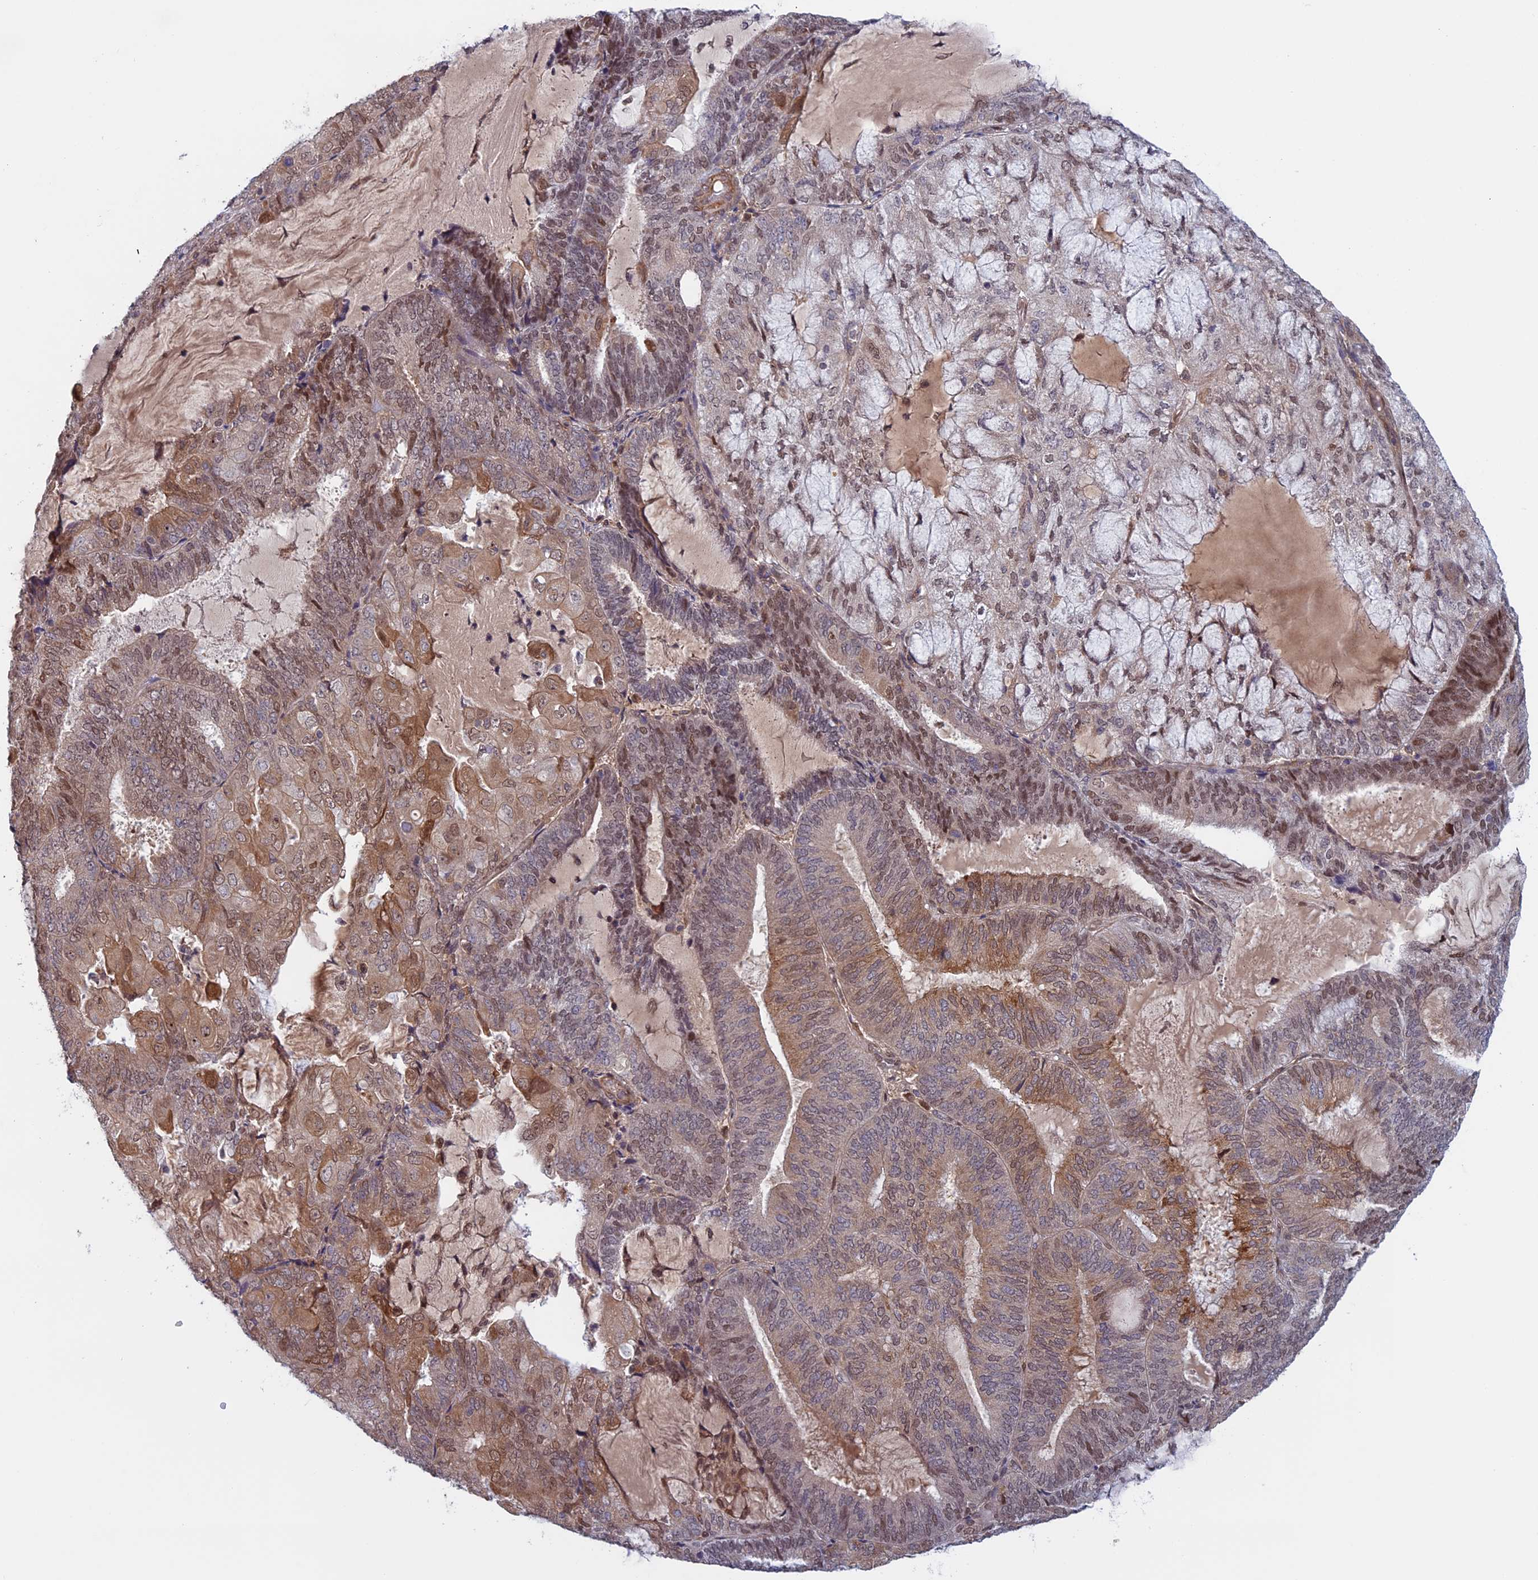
{"staining": {"intensity": "weak", "quantity": "25%-75%", "location": "cytoplasmic/membranous,nuclear"}, "tissue": "endometrial cancer", "cell_type": "Tumor cells", "image_type": "cancer", "snomed": [{"axis": "morphology", "description": "Adenocarcinoma, NOS"}, {"axis": "topography", "description": "Endometrium"}], "caption": "Immunohistochemical staining of endometrial cancer (adenocarcinoma) demonstrates low levels of weak cytoplasmic/membranous and nuclear positivity in approximately 25%-75% of tumor cells.", "gene": "FADS1", "patient": {"sex": "female", "age": 81}}